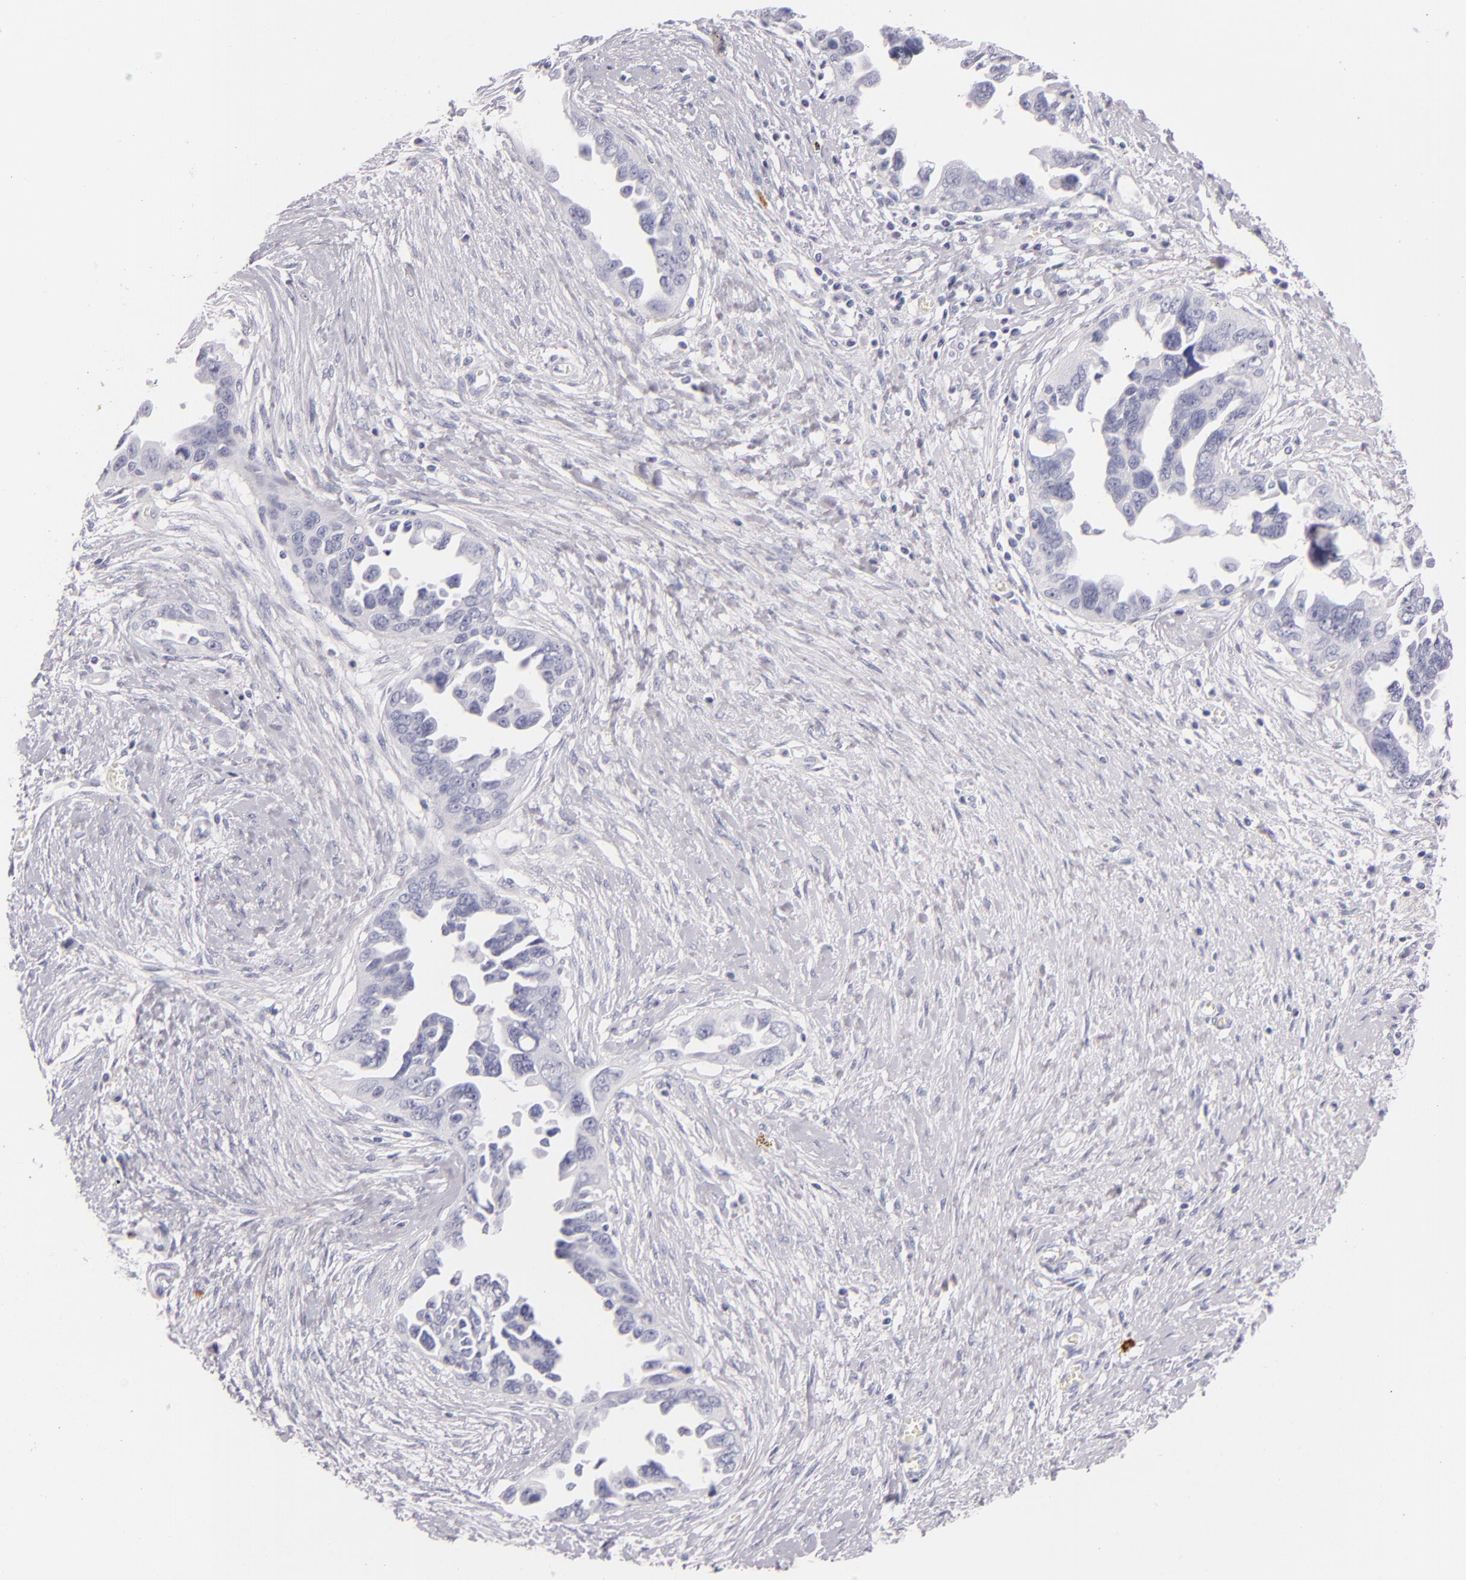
{"staining": {"intensity": "negative", "quantity": "none", "location": "none"}, "tissue": "ovarian cancer", "cell_type": "Tumor cells", "image_type": "cancer", "snomed": [{"axis": "morphology", "description": "Cystadenocarcinoma, serous, NOS"}, {"axis": "topography", "description": "Ovary"}], "caption": "There is no significant expression in tumor cells of ovarian cancer.", "gene": "TPSD1", "patient": {"sex": "female", "age": 63}}